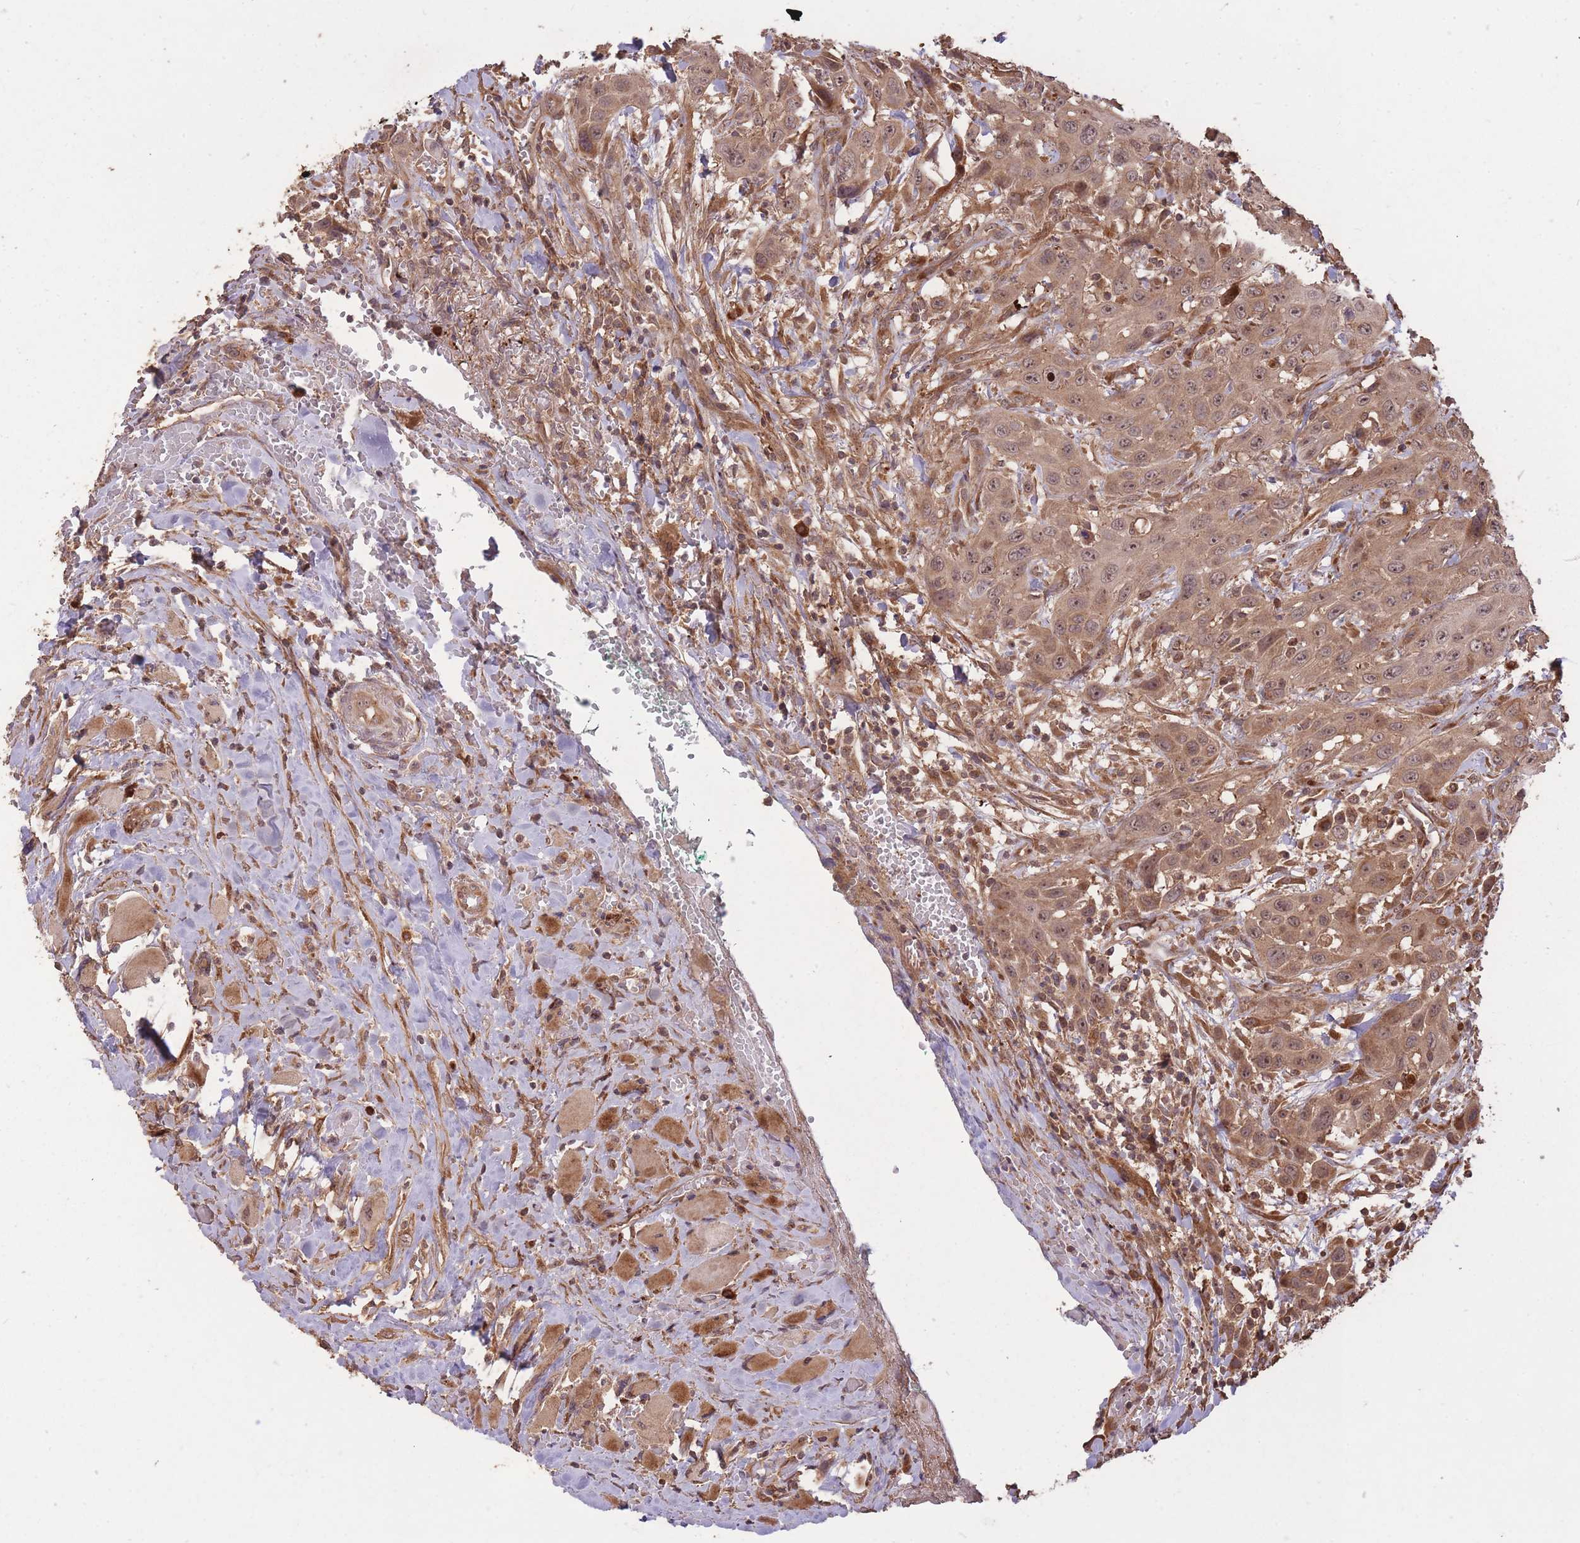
{"staining": {"intensity": "moderate", "quantity": ">75%", "location": "cytoplasmic/membranous,nuclear"}, "tissue": "head and neck cancer", "cell_type": "Tumor cells", "image_type": "cancer", "snomed": [{"axis": "morphology", "description": "Squamous cell carcinoma, NOS"}, {"axis": "topography", "description": "Head-Neck"}], "caption": "The immunohistochemical stain shows moderate cytoplasmic/membranous and nuclear positivity in tumor cells of squamous cell carcinoma (head and neck) tissue.", "gene": "ERBB3", "patient": {"sex": "male", "age": 81}}